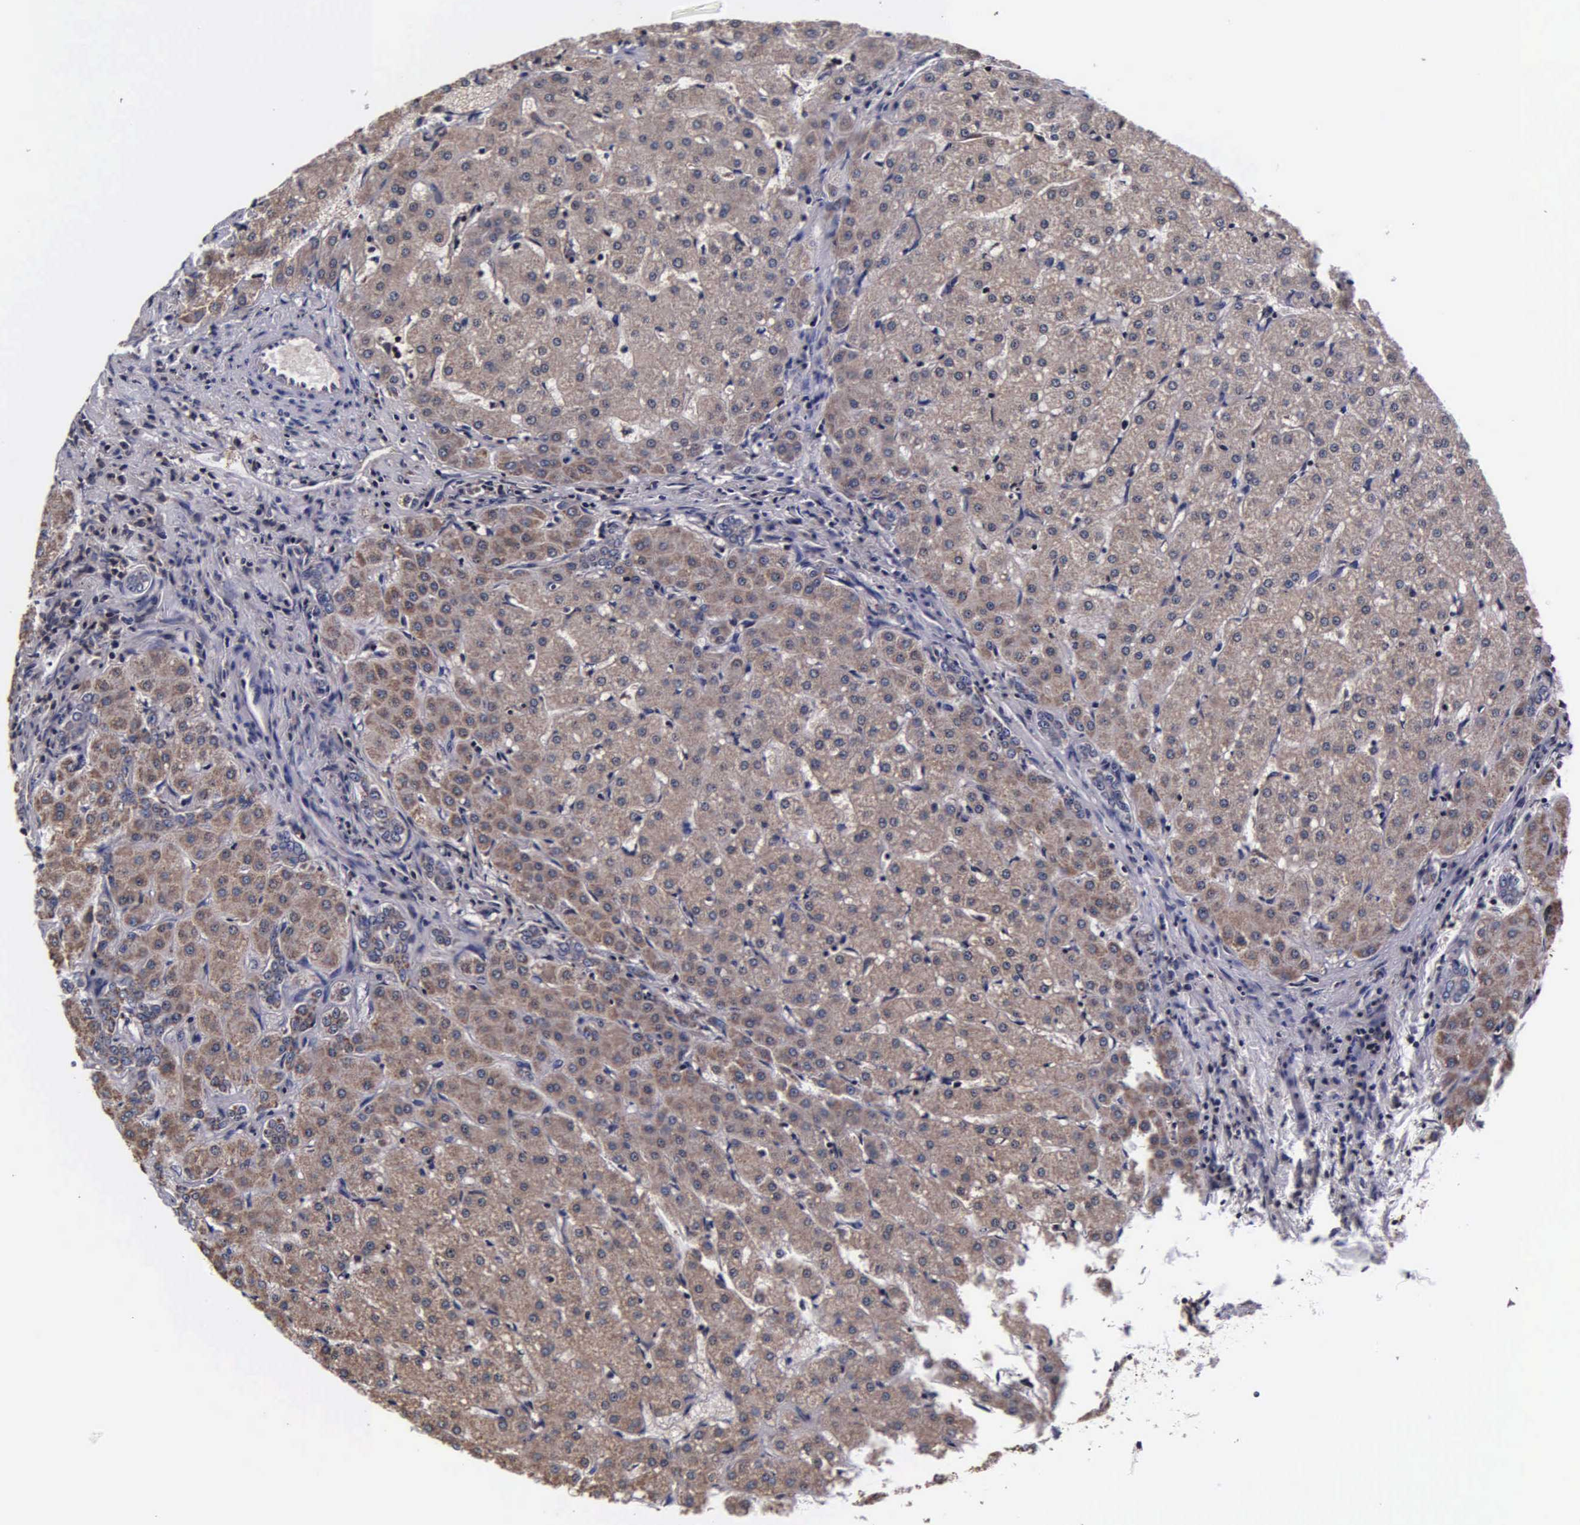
{"staining": {"intensity": "weak", "quantity": ">75%", "location": "cytoplasmic/membranous"}, "tissue": "liver", "cell_type": "Cholangiocytes", "image_type": "normal", "snomed": [{"axis": "morphology", "description": "Normal tissue, NOS"}, {"axis": "topography", "description": "Liver"}], "caption": "A brown stain highlights weak cytoplasmic/membranous positivity of a protein in cholangiocytes of unremarkable human liver.", "gene": "PSMA3", "patient": {"sex": "female", "age": 27}}